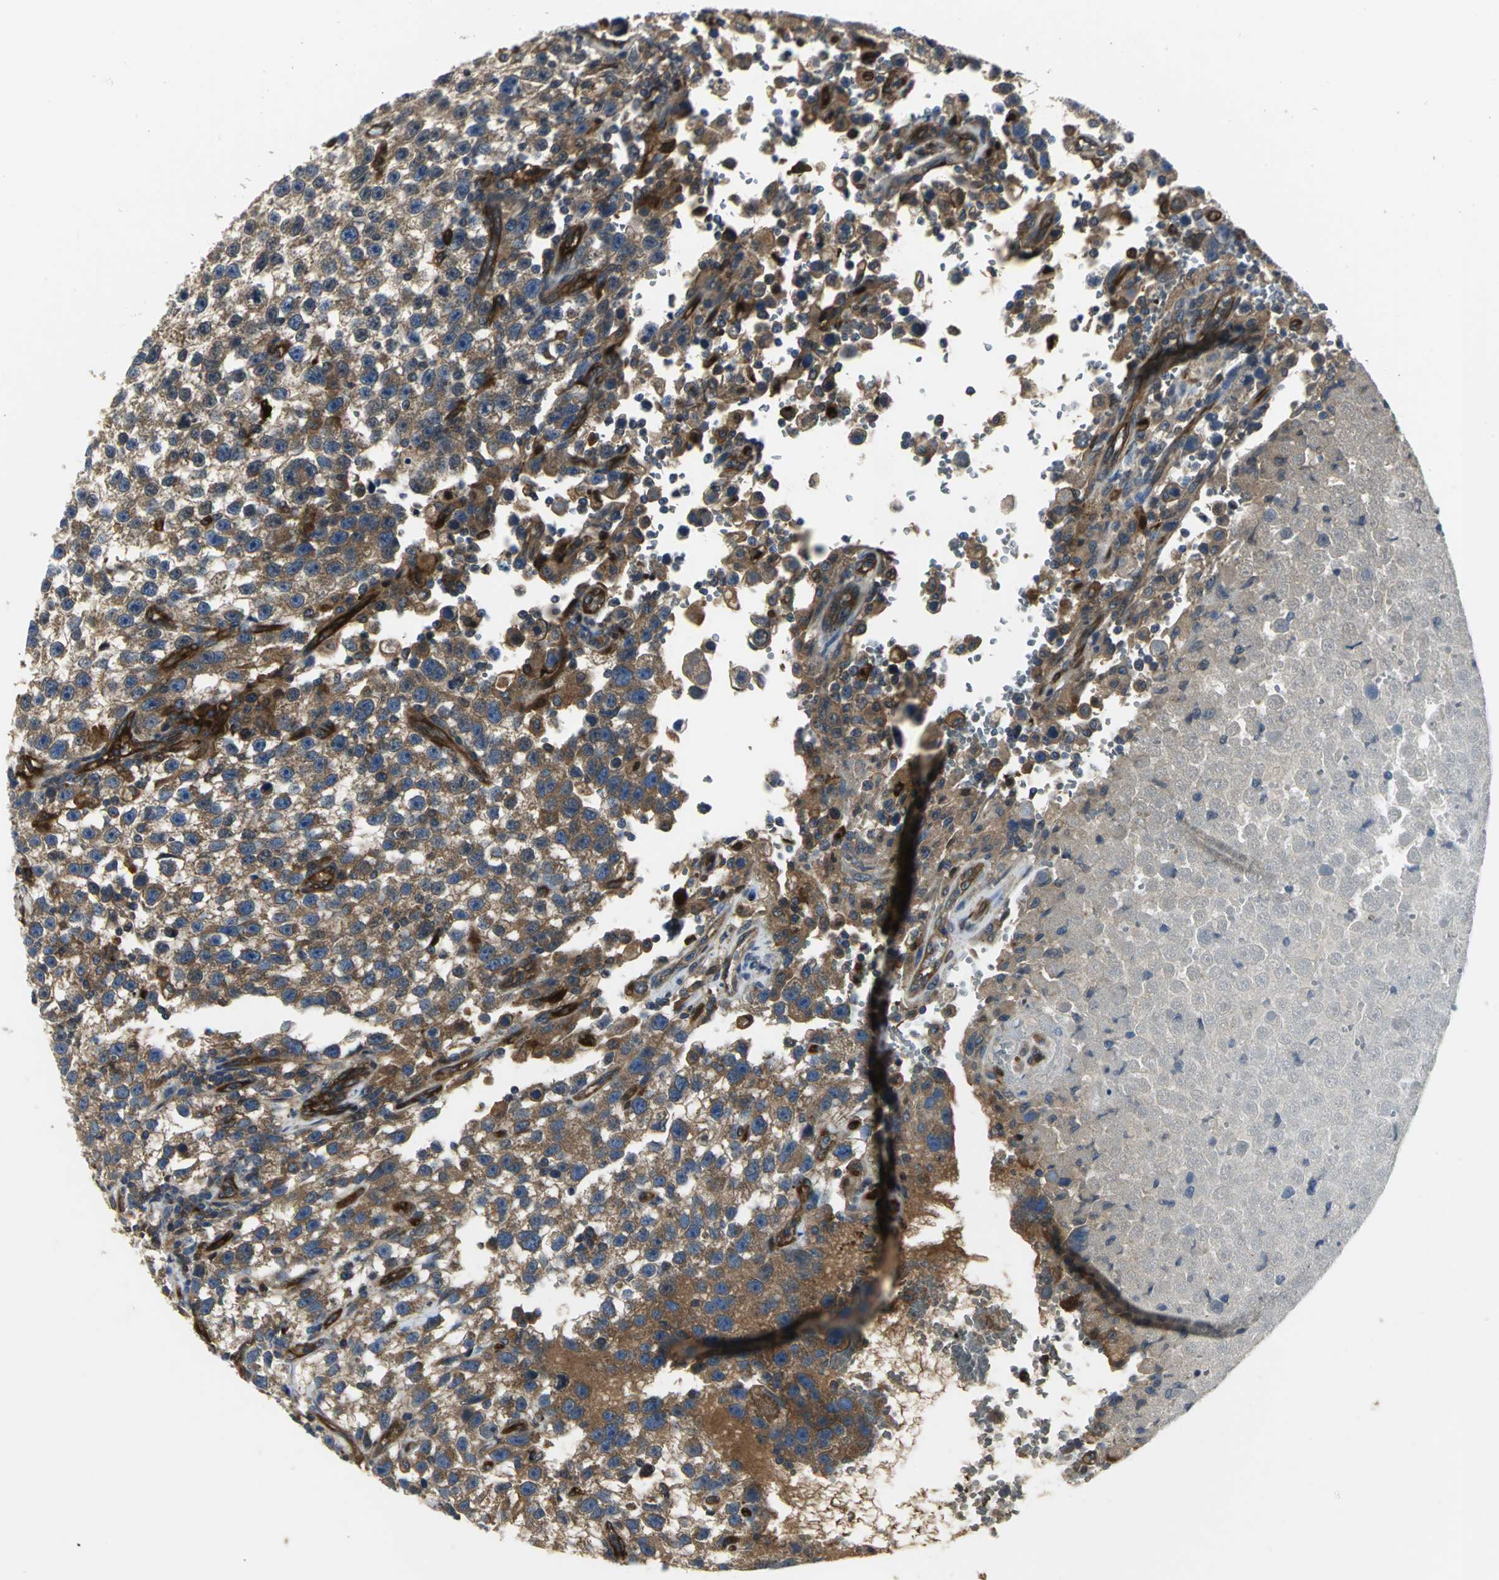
{"staining": {"intensity": "strong", "quantity": ">75%", "location": "cytoplasmic/membranous"}, "tissue": "testis cancer", "cell_type": "Tumor cells", "image_type": "cancer", "snomed": [{"axis": "morphology", "description": "Seminoma, NOS"}, {"axis": "topography", "description": "Testis"}], "caption": "Protein expression analysis of human testis cancer (seminoma) reveals strong cytoplasmic/membranous positivity in about >75% of tumor cells.", "gene": "CHRNB1", "patient": {"sex": "male", "age": 33}}